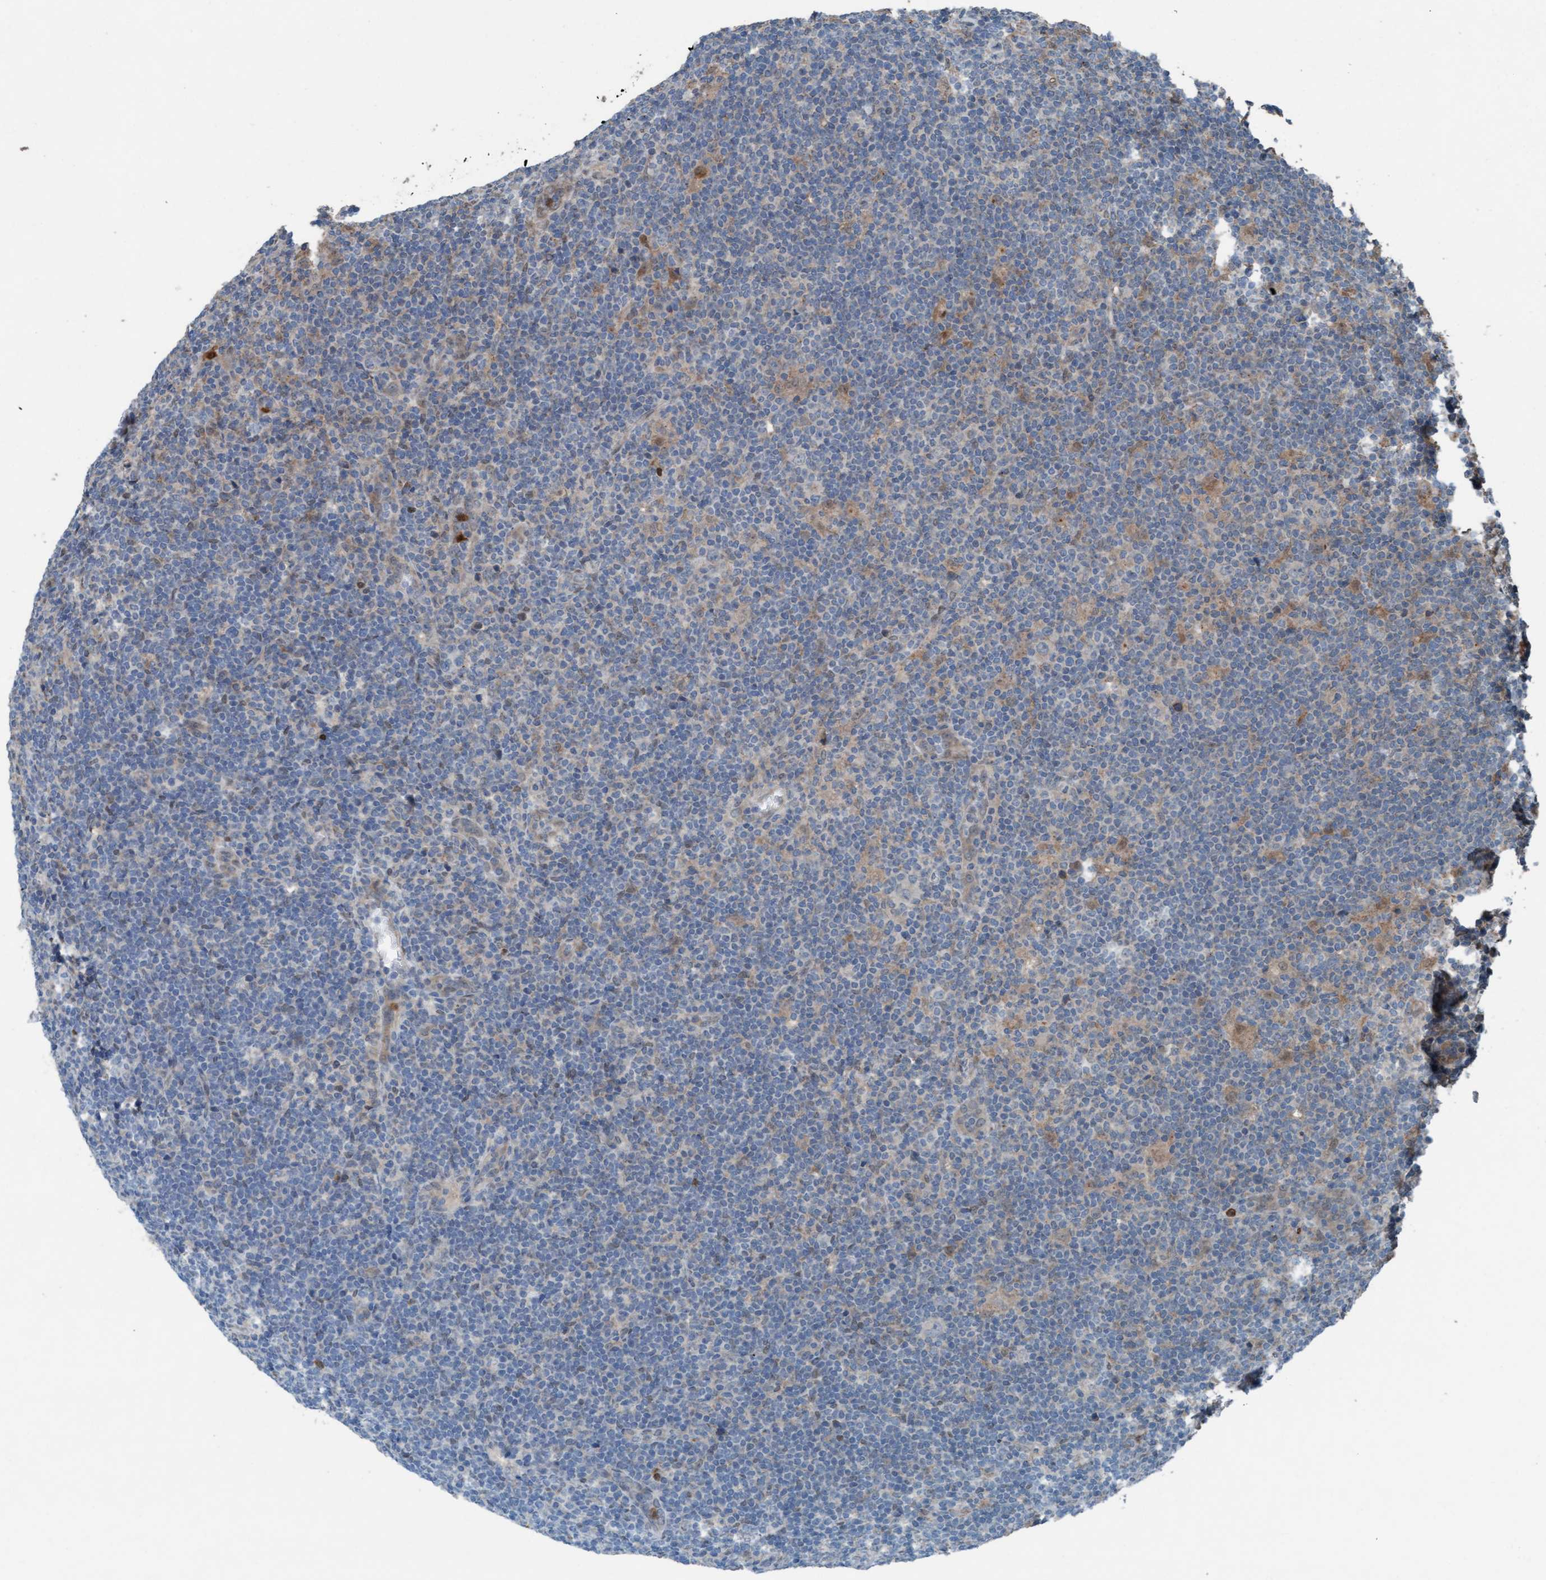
{"staining": {"intensity": "weak", "quantity": "<25%", "location": "cytoplasmic/membranous"}, "tissue": "lymphoma", "cell_type": "Tumor cells", "image_type": "cancer", "snomed": [{"axis": "morphology", "description": "Hodgkin's disease, NOS"}, {"axis": "topography", "description": "Lymph node"}], "caption": "This photomicrograph is of lymphoma stained with immunohistochemistry to label a protein in brown with the nuclei are counter-stained blue. There is no expression in tumor cells.", "gene": "PLXNB2", "patient": {"sex": "female", "age": 57}}